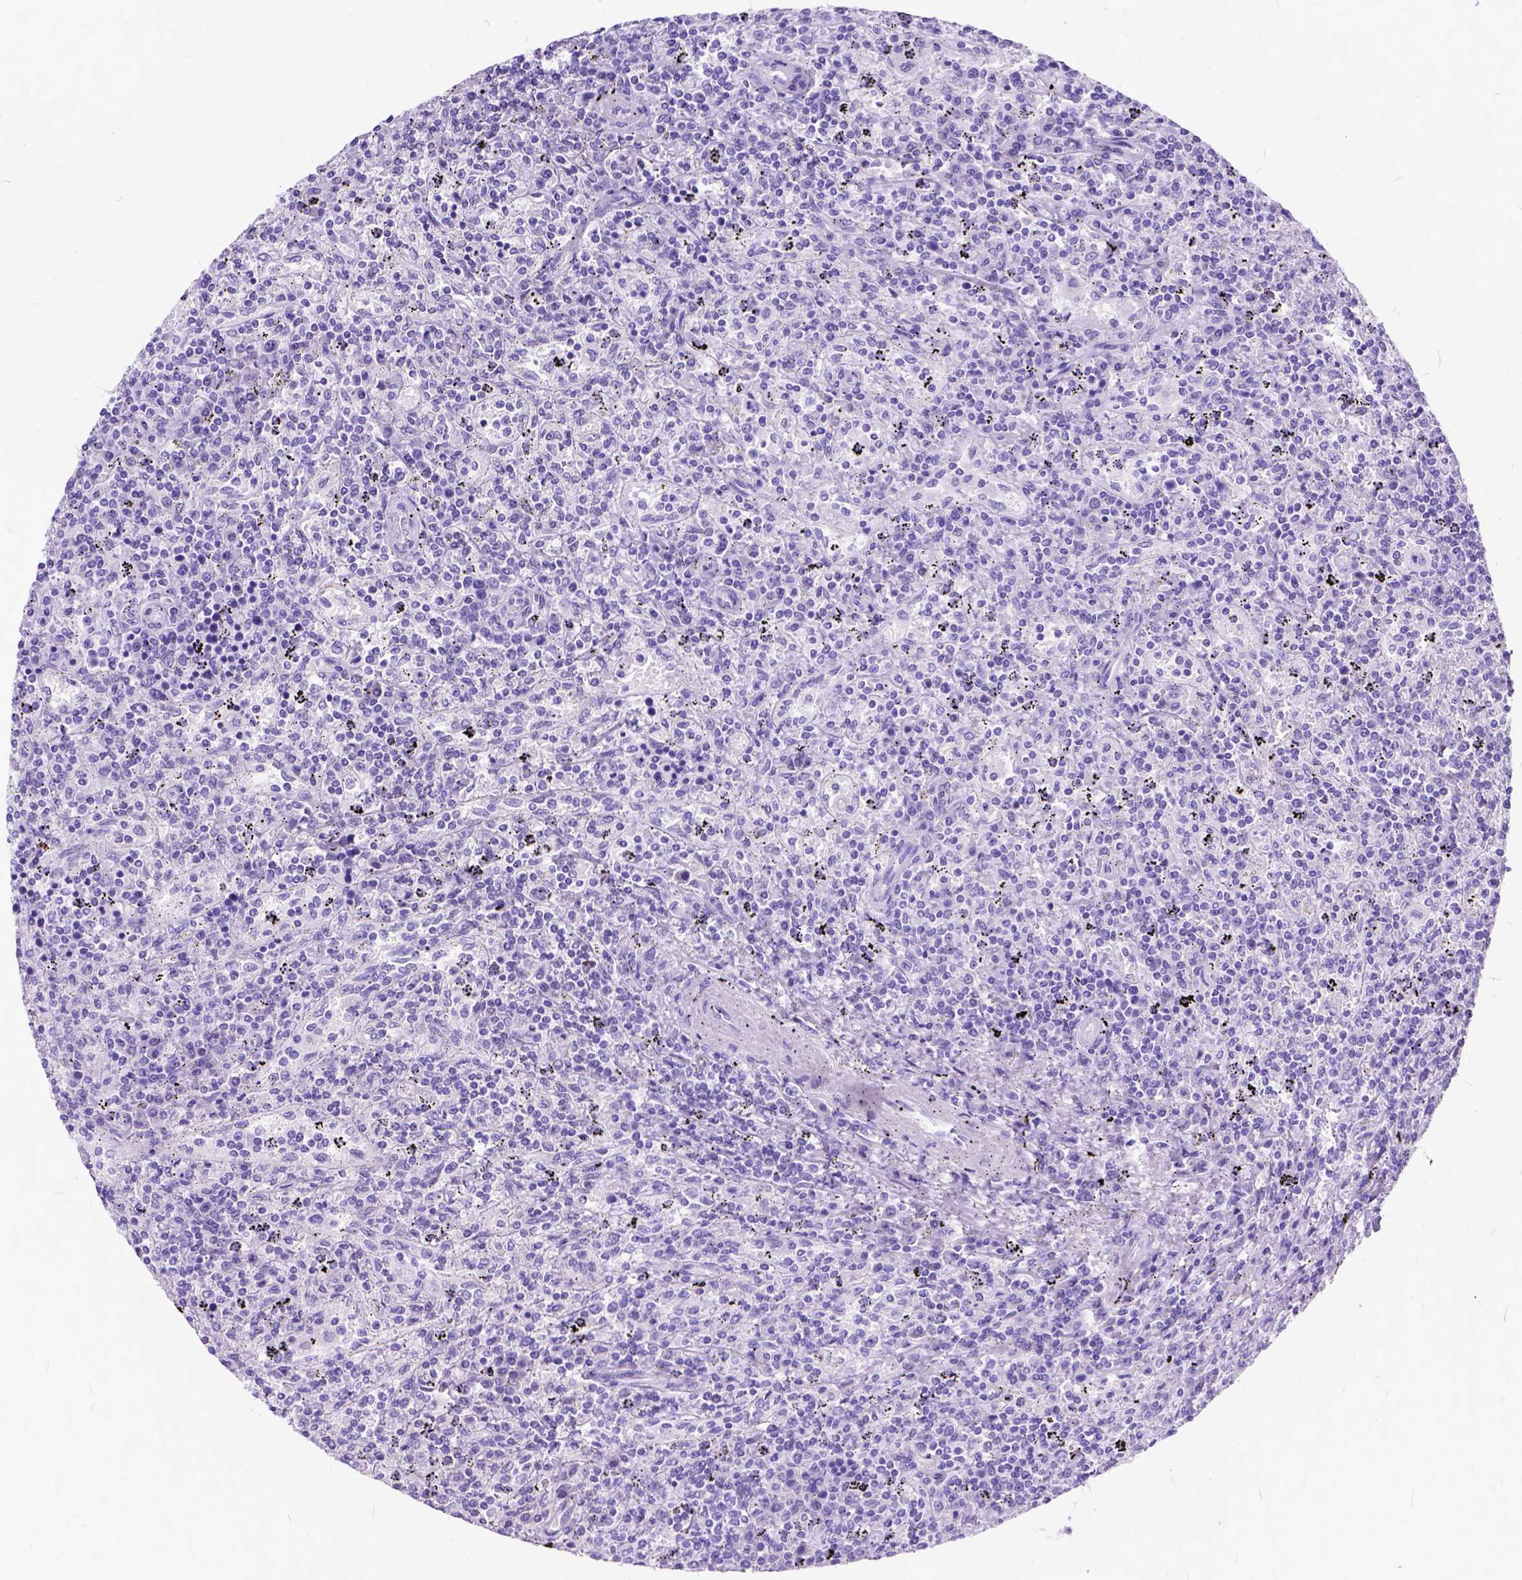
{"staining": {"intensity": "negative", "quantity": "none", "location": "none"}, "tissue": "lymphoma", "cell_type": "Tumor cells", "image_type": "cancer", "snomed": [{"axis": "morphology", "description": "Malignant lymphoma, non-Hodgkin's type, Low grade"}, {"axis": "topography", "description": "Spleen"}], "caption": "This is an immunohistochemistry (IHC) histopathology image of human malignant lymphoma, non-Hodgkin's type (low-grade). There is no positivity in tumor cells.", "gene": "C1QTNF3", "patient": {"sex": "male", "age": 62}}